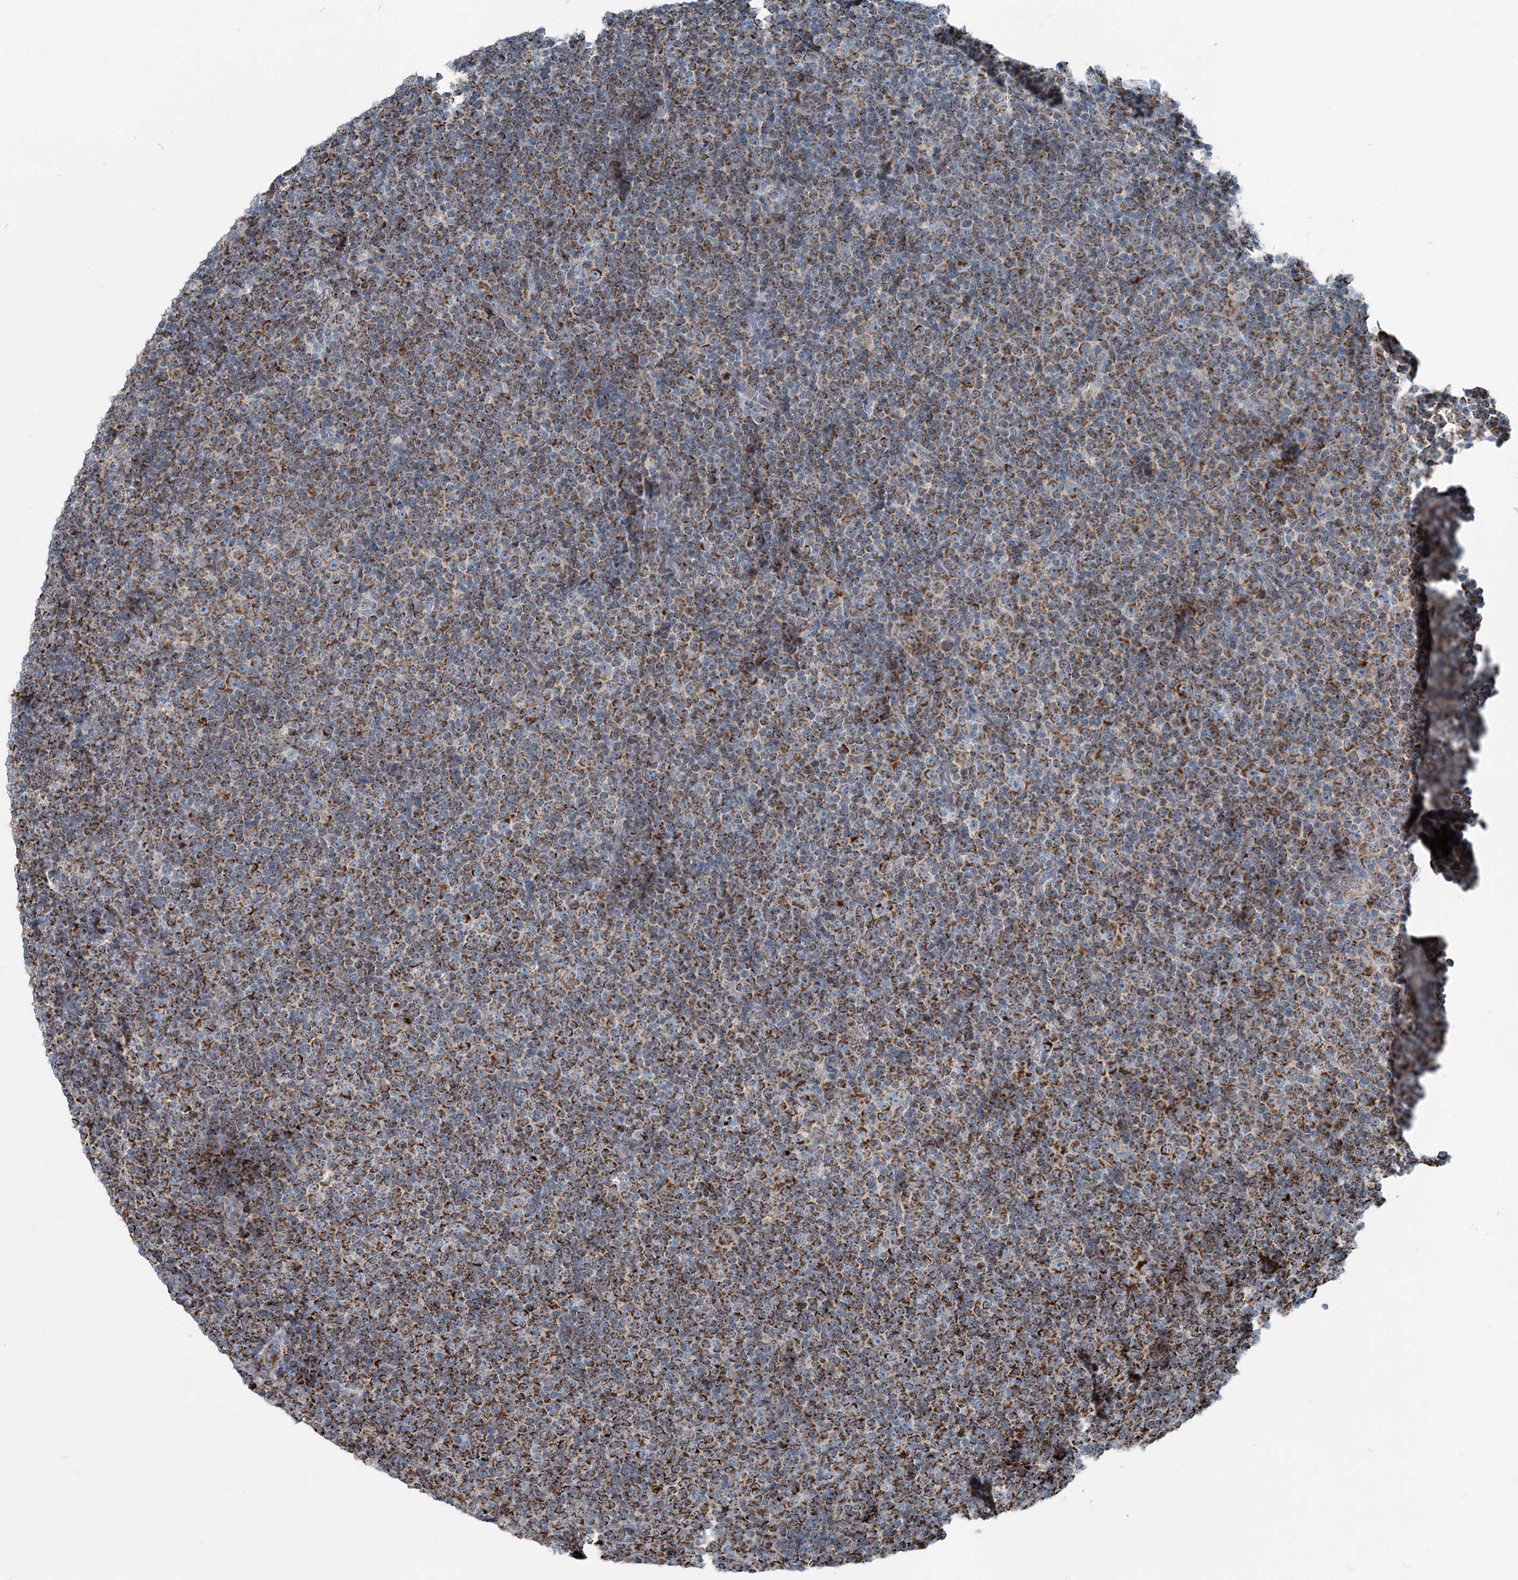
{"staining": {"intensity": "strong", "quantity": ">75%", "location": "cytoplasmic/membranous"}, "tissue": "lymphoma", "cell_type": "Tumor cells", "image_type": "cancer", "snomed": [{"axis": "morphology", "description": "Malignant lymphoma, non-Hodgkin's type, Low grade"}, {"axis": "topography", "description": "Lymph node"}], "caption": "Lymphoma stained for a protein shows strong cytoplasmic/membranous positivity in tumor cells. Using DAB (3,3'-diaminobenzidine) (brown) and hematoxylin (blue) stains, captured at high magnification using brightfield microscopy.", "gene": "INTU", "patient": {"sex": "female", "age": 67}}